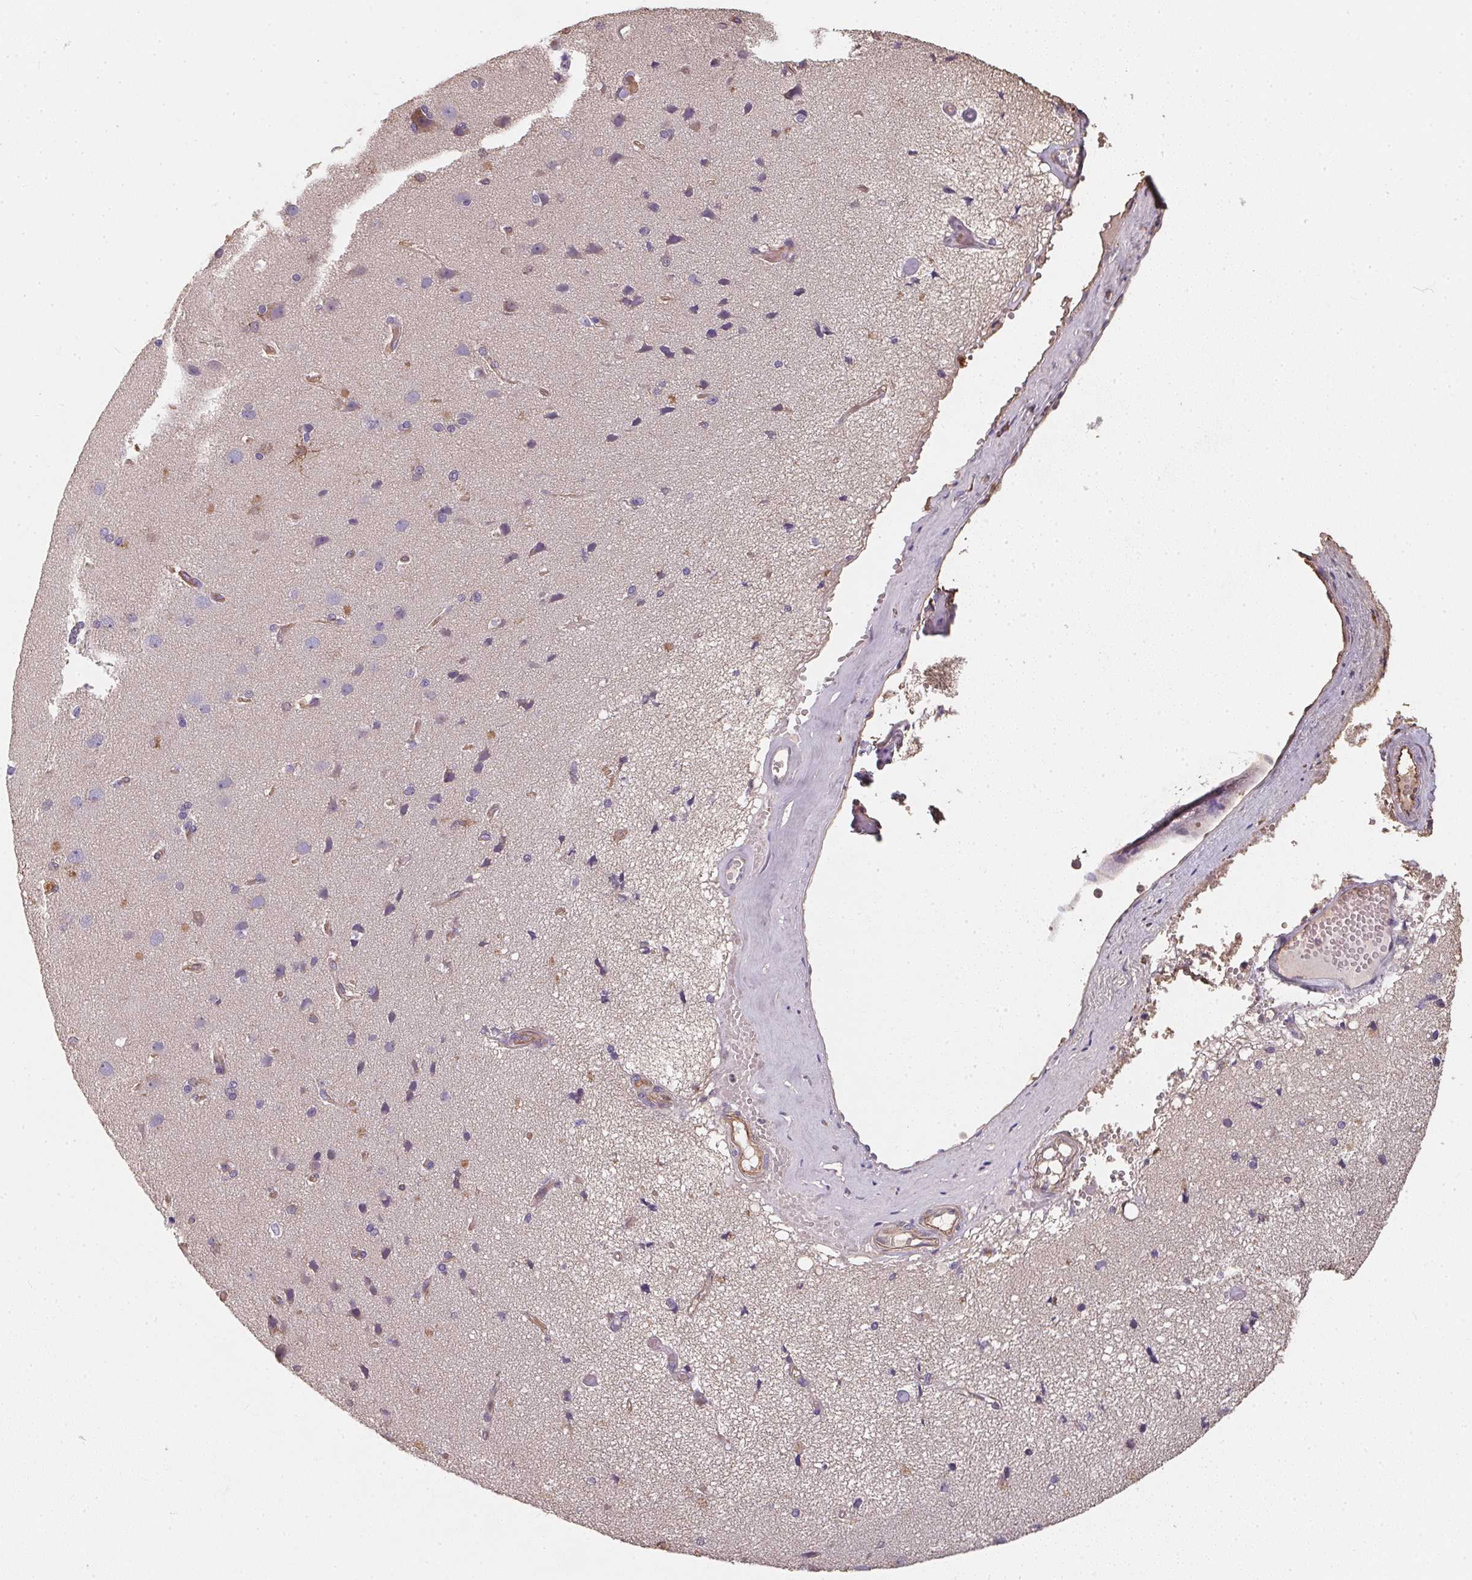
{"staining": {"intensity": "moderate", "quantity": ">75%", "location": "cytoplasmic/membranous"}, "tissue": "cerebral cortex", "cell_type": "Endothelial cells", "image_type": "normal", "snomed": [{"axis": "morphology", "description": "Normal tissue, NOS"}, {"axis": "morphology", "description": "Glioma, malignant, High grade"}, {"axis": "topography", "description": "Cerebral cortex"}], "caption": "Immunohistochemical staining of benign human cerebral cortex reveals medium levels of moderate cytoplasmic/membranous staining in approximately >75% of endothelial cells.", "gene": "TBKBP1", "patient": {"sex": "male", "age": 71}}